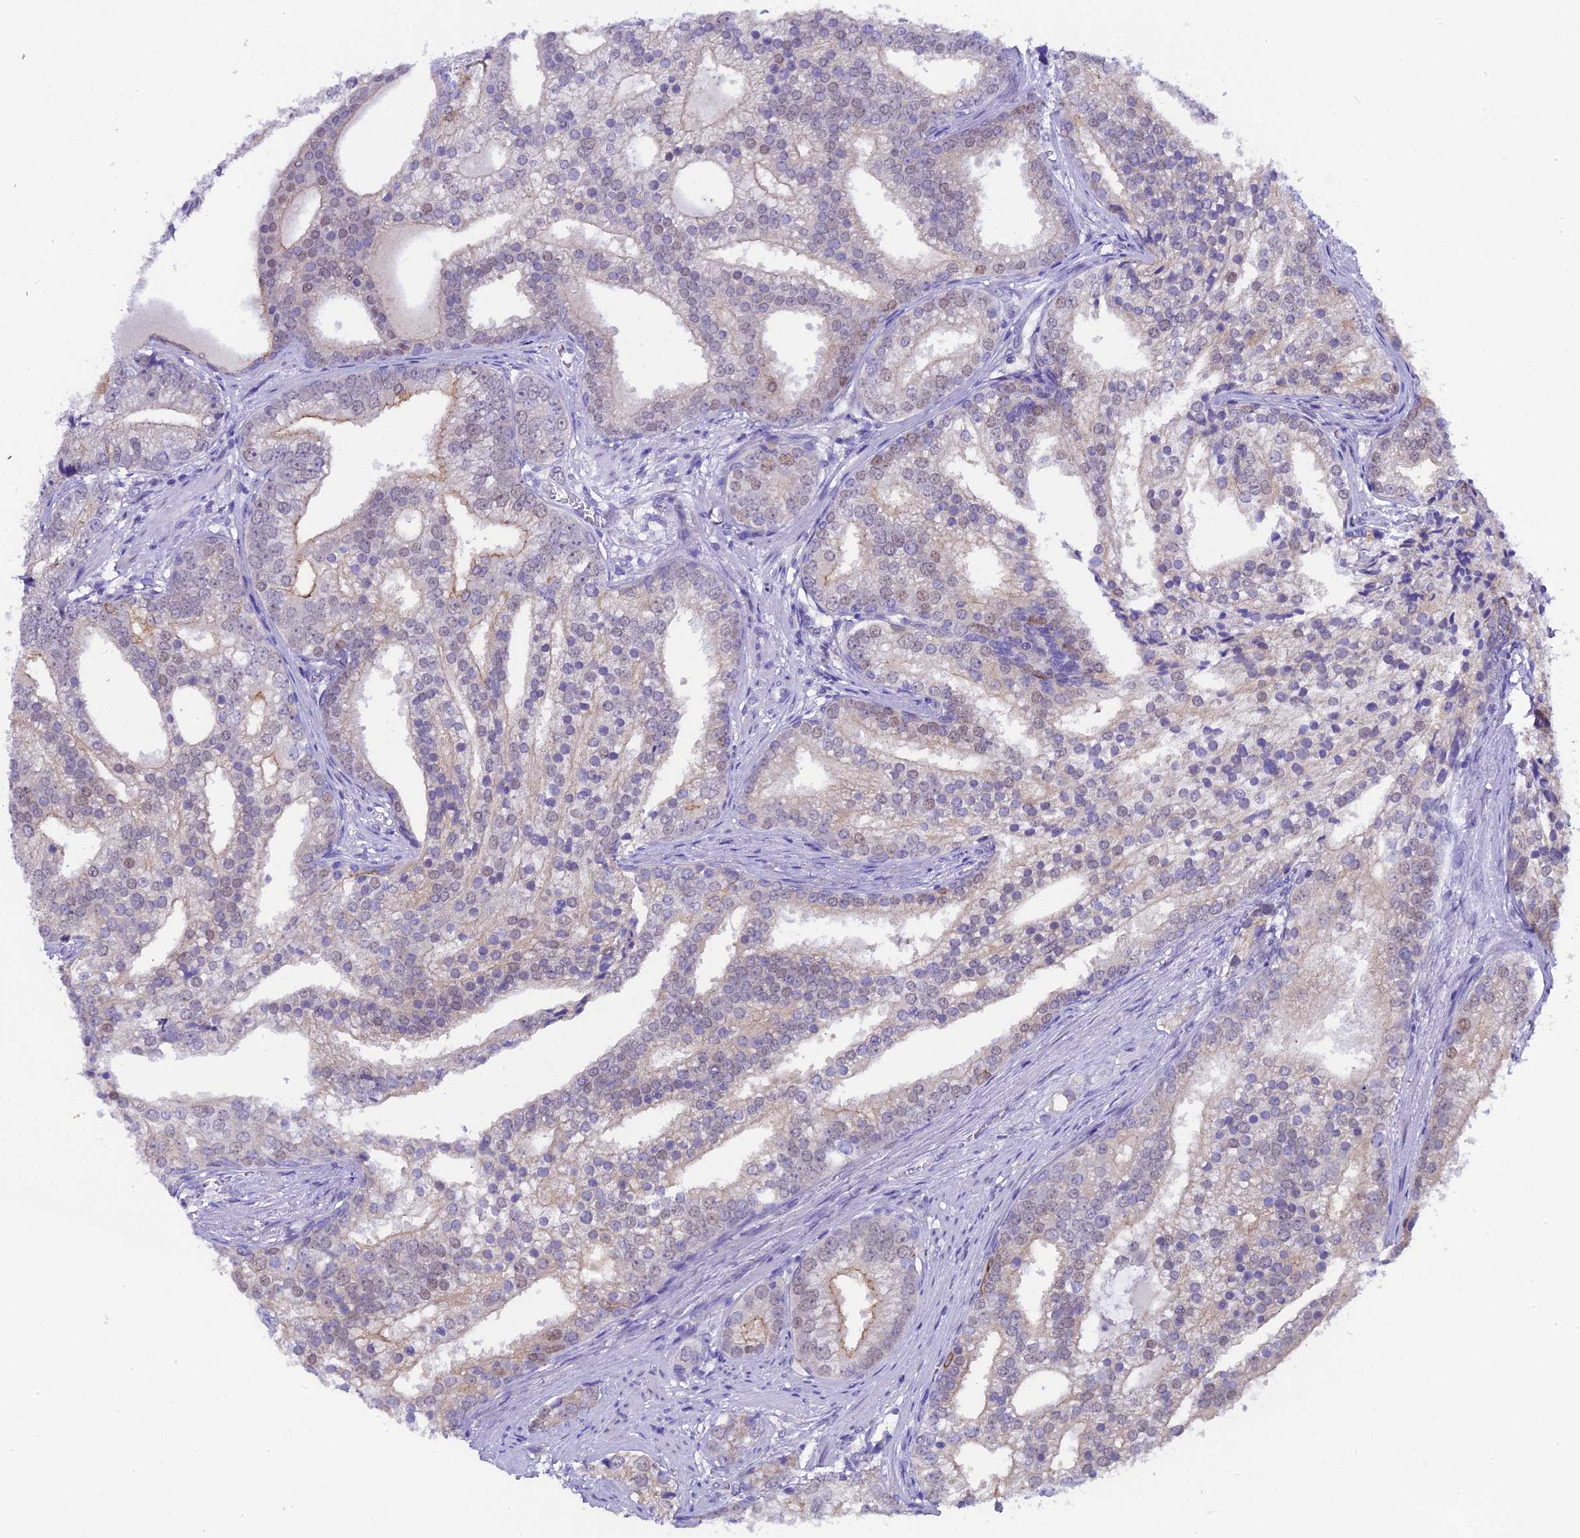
{"staining": {"intensity": "weak", "quantity": "<25%", "location": "cytoplasmic/membranous"}, "tissue": "prostate cancer", "cell_type": "Tumor cells", "image_type": "cancer", "snomed": [{"axis": "morphology", "description": "Adenocarcinoma, High grade"}, {"axis": "topography", "description": "Prostate"}], "caption": "An immunohistochemistry photomicrograph of prostate cancer (high-grade adenocarcinoma) is shown. There is no staining in tumor cells of prostate cancer (high-grade adenocarcinoma).", "gene": "OSGEP", "patient": {"sex": "male", "age": 75}}